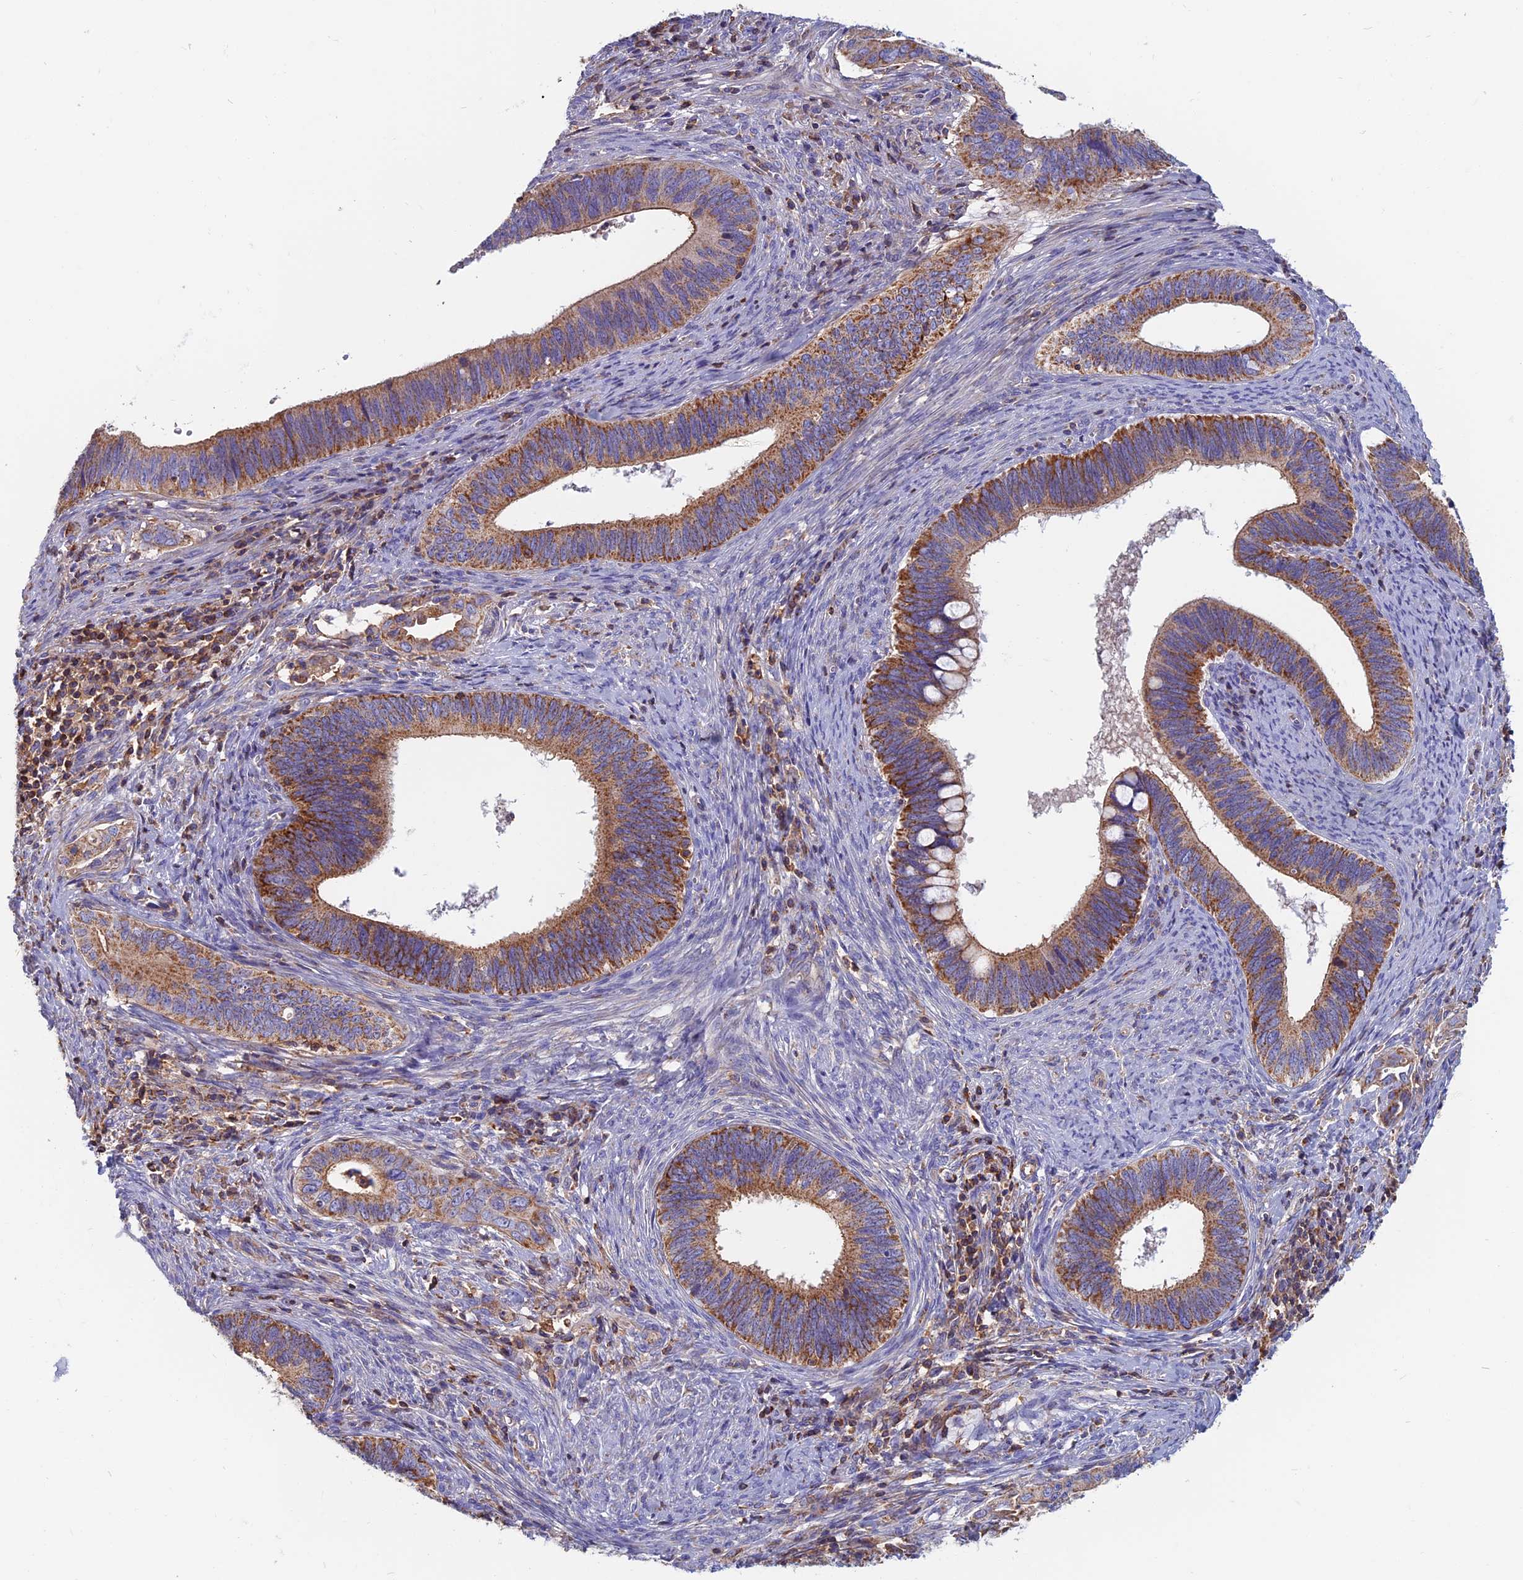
{"staining": {"intensity": "strong", "quantity": ">75%", "location": "cytoplasmic/membranous"}, "tissue": "cervical cancer", "cell_type": "Tumor cells", "image_type": "cancer", "snomed": [{"axis": "morphology", "description": "Adenocarcinoma, NOS"}, {"axis": "topography", "description": "Cervix"}], "caption": "An image of human cervical cancer stained for a protein reveals strong cytoplasmic/membranous brown staining in tumor cells. (brown staining indicates protein expression, while blue staining denotes nuclei).", "gene": "HSD17B8", "patient": {"sex": "female", "age": 42}}